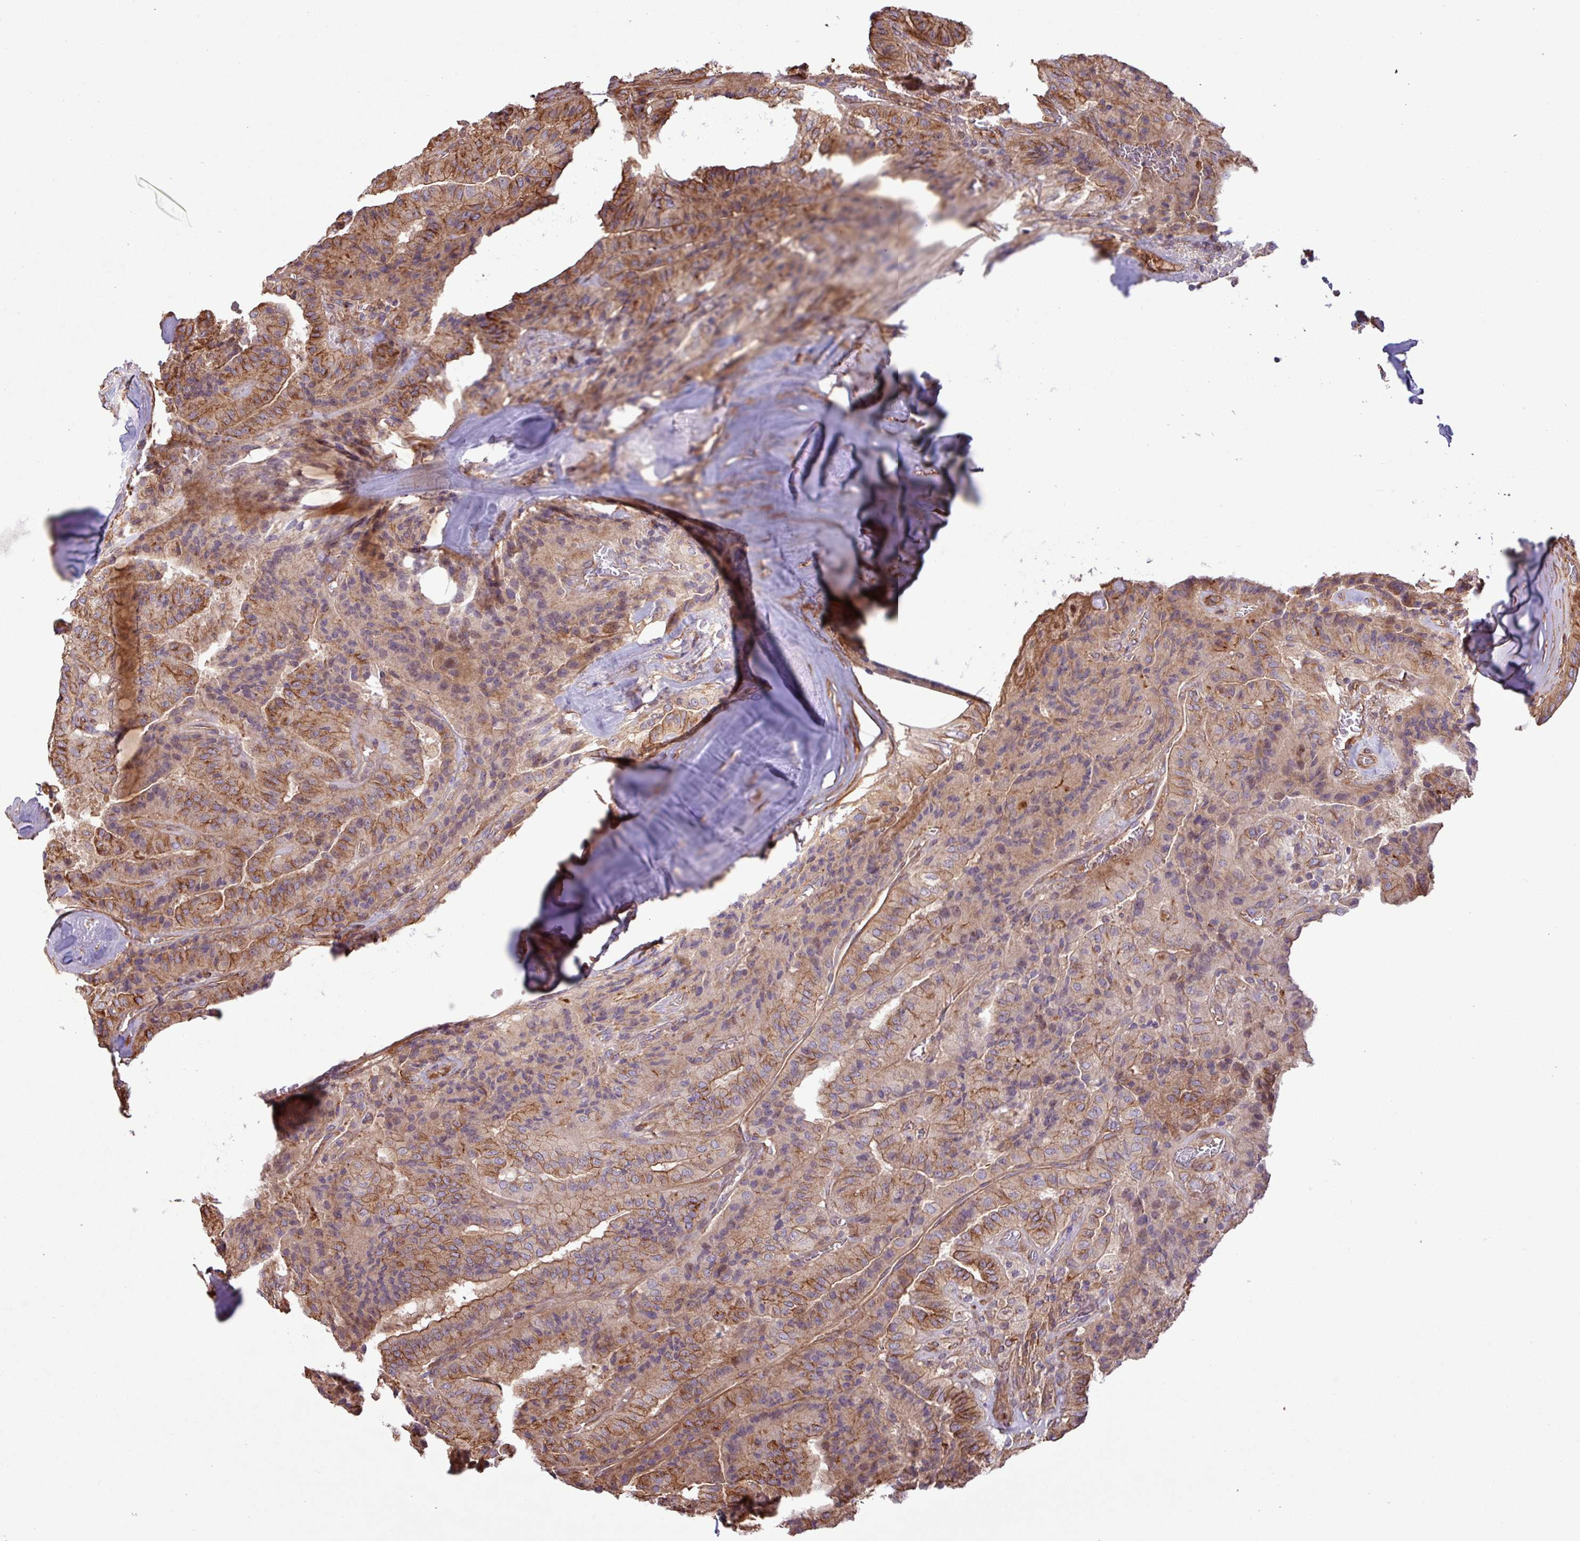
{"staining": {"intensity": "moderate", "quantity": "25%-75%", "location": "cytoplasmic/membranous"}, "tissue": "thyroid cancer", "cell_type": "Tumor cells", "image_type": "cancer", "snomed": [{"axis": "morphology", "description": "Normal tissue, NOS"}, {"axis": "morphology", "description": "Papillary adenocarcinoma, NOS"}, {"axis": "topography", "description": "Thyroid gland"}], "caption": "Approximately 25%-75% of tumor cells in human papillary adenocarcinoma (thyroid) exhibit moderate cytoplasmic/membranous protein expression as visualized by brown immunohistochemical staining.", "gene": "ZNF300", "patient": {"sex": "female", "age": 59}}